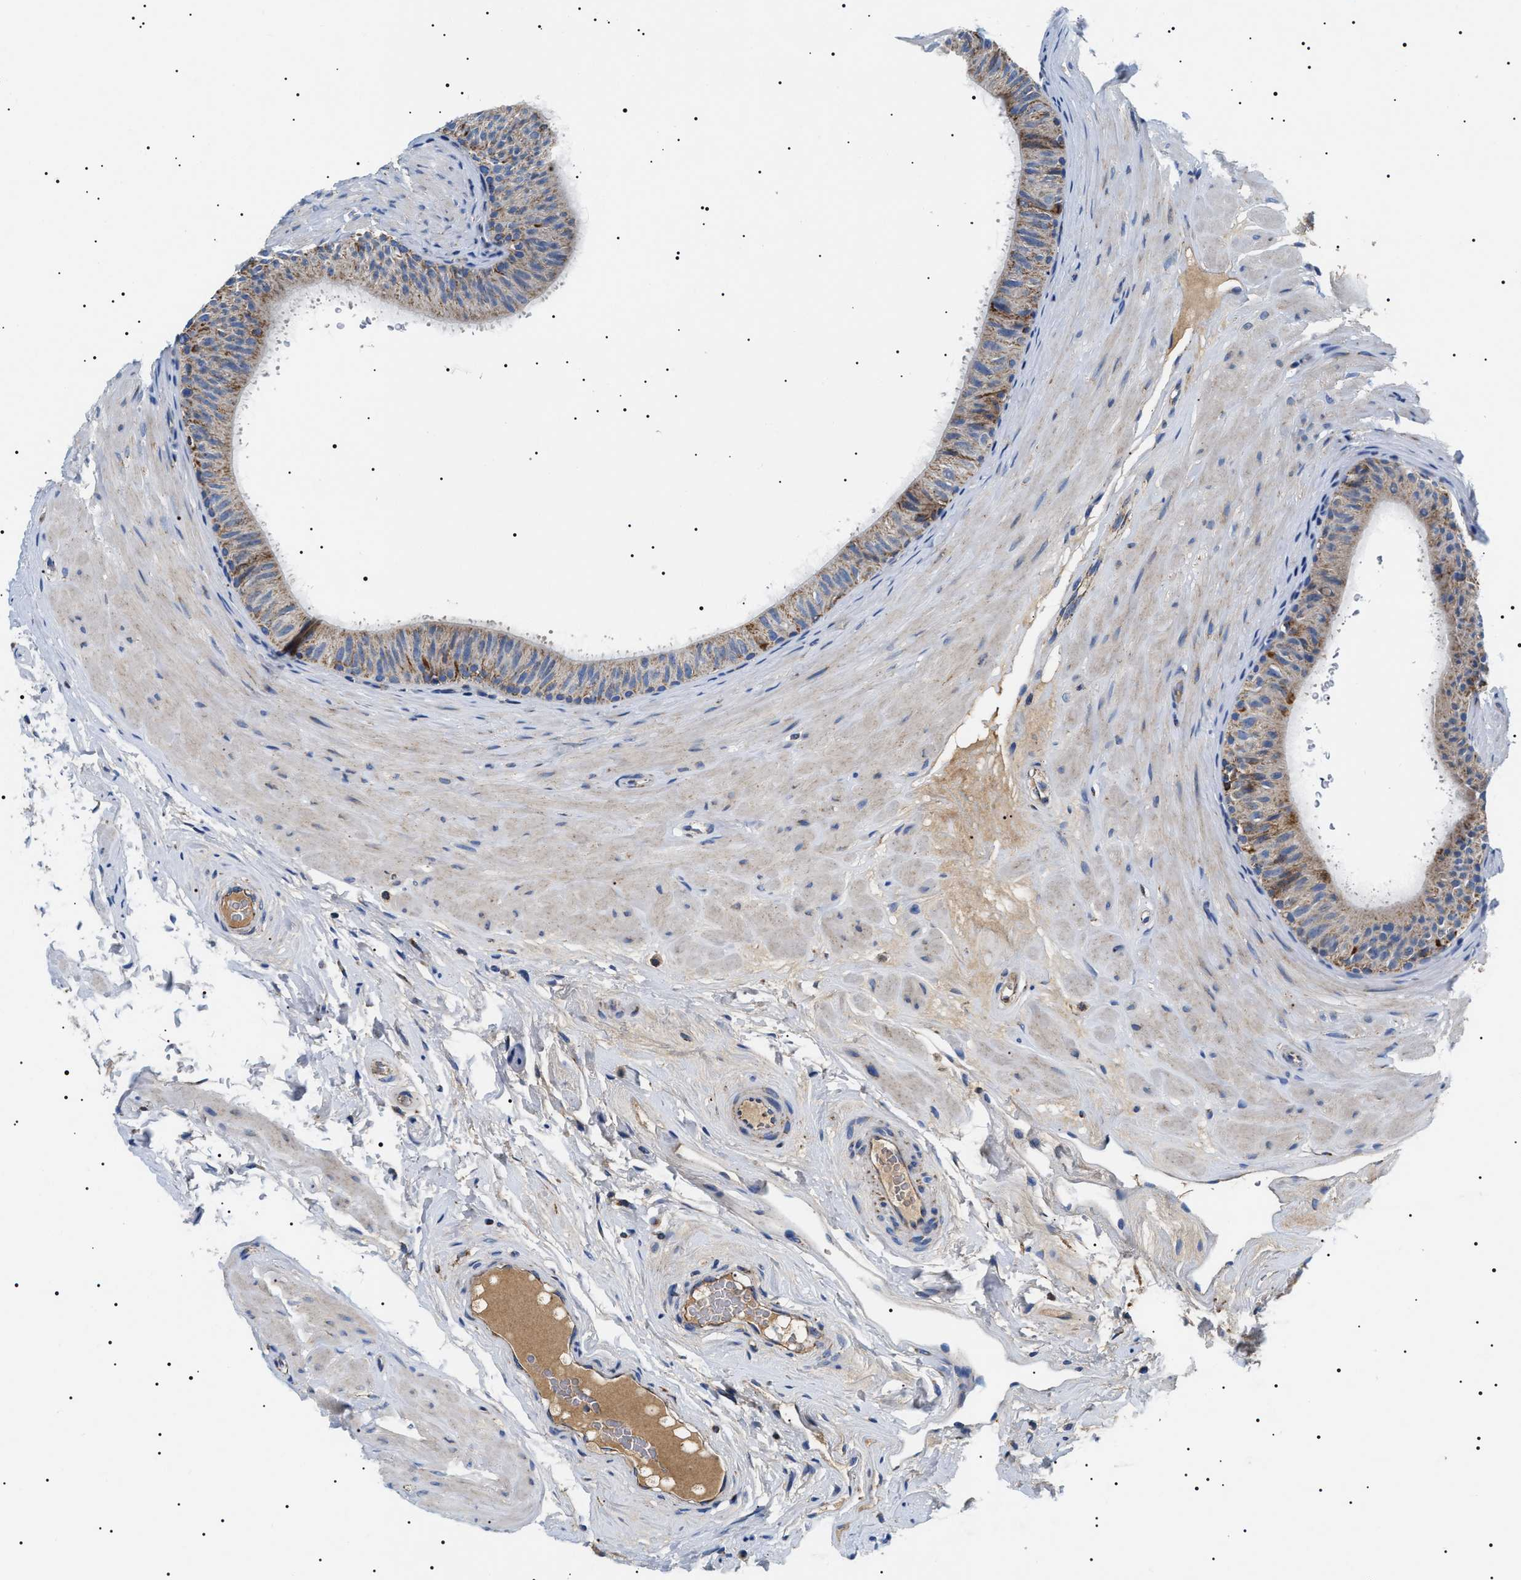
{"staining": {"intensity": "moderate", "quantity": "25%-75%", "location": "cytoplasmic/membranous"}, "tissue": "epididymis", "cell_type": "Glandular cells", "image_type": "normal", "snomed": [{"axis": "morphology", "description": "Normal tissue, NOS"}, {"axis": "topography", "description": "Epididymis"}], "caption": "Immunohistochemistry (IHC) micrograph of unremarkable epididymis: epididymis stained using immunohistochemistry demonstrates medium levels of moderate protein expression localized specifically in the cytoplasmic/membranous of glandular cells, appearing as a cytoplasmic/membranous brown color.", "gene": "OXSM", "patient": {"sex": "male", "age": 34}}